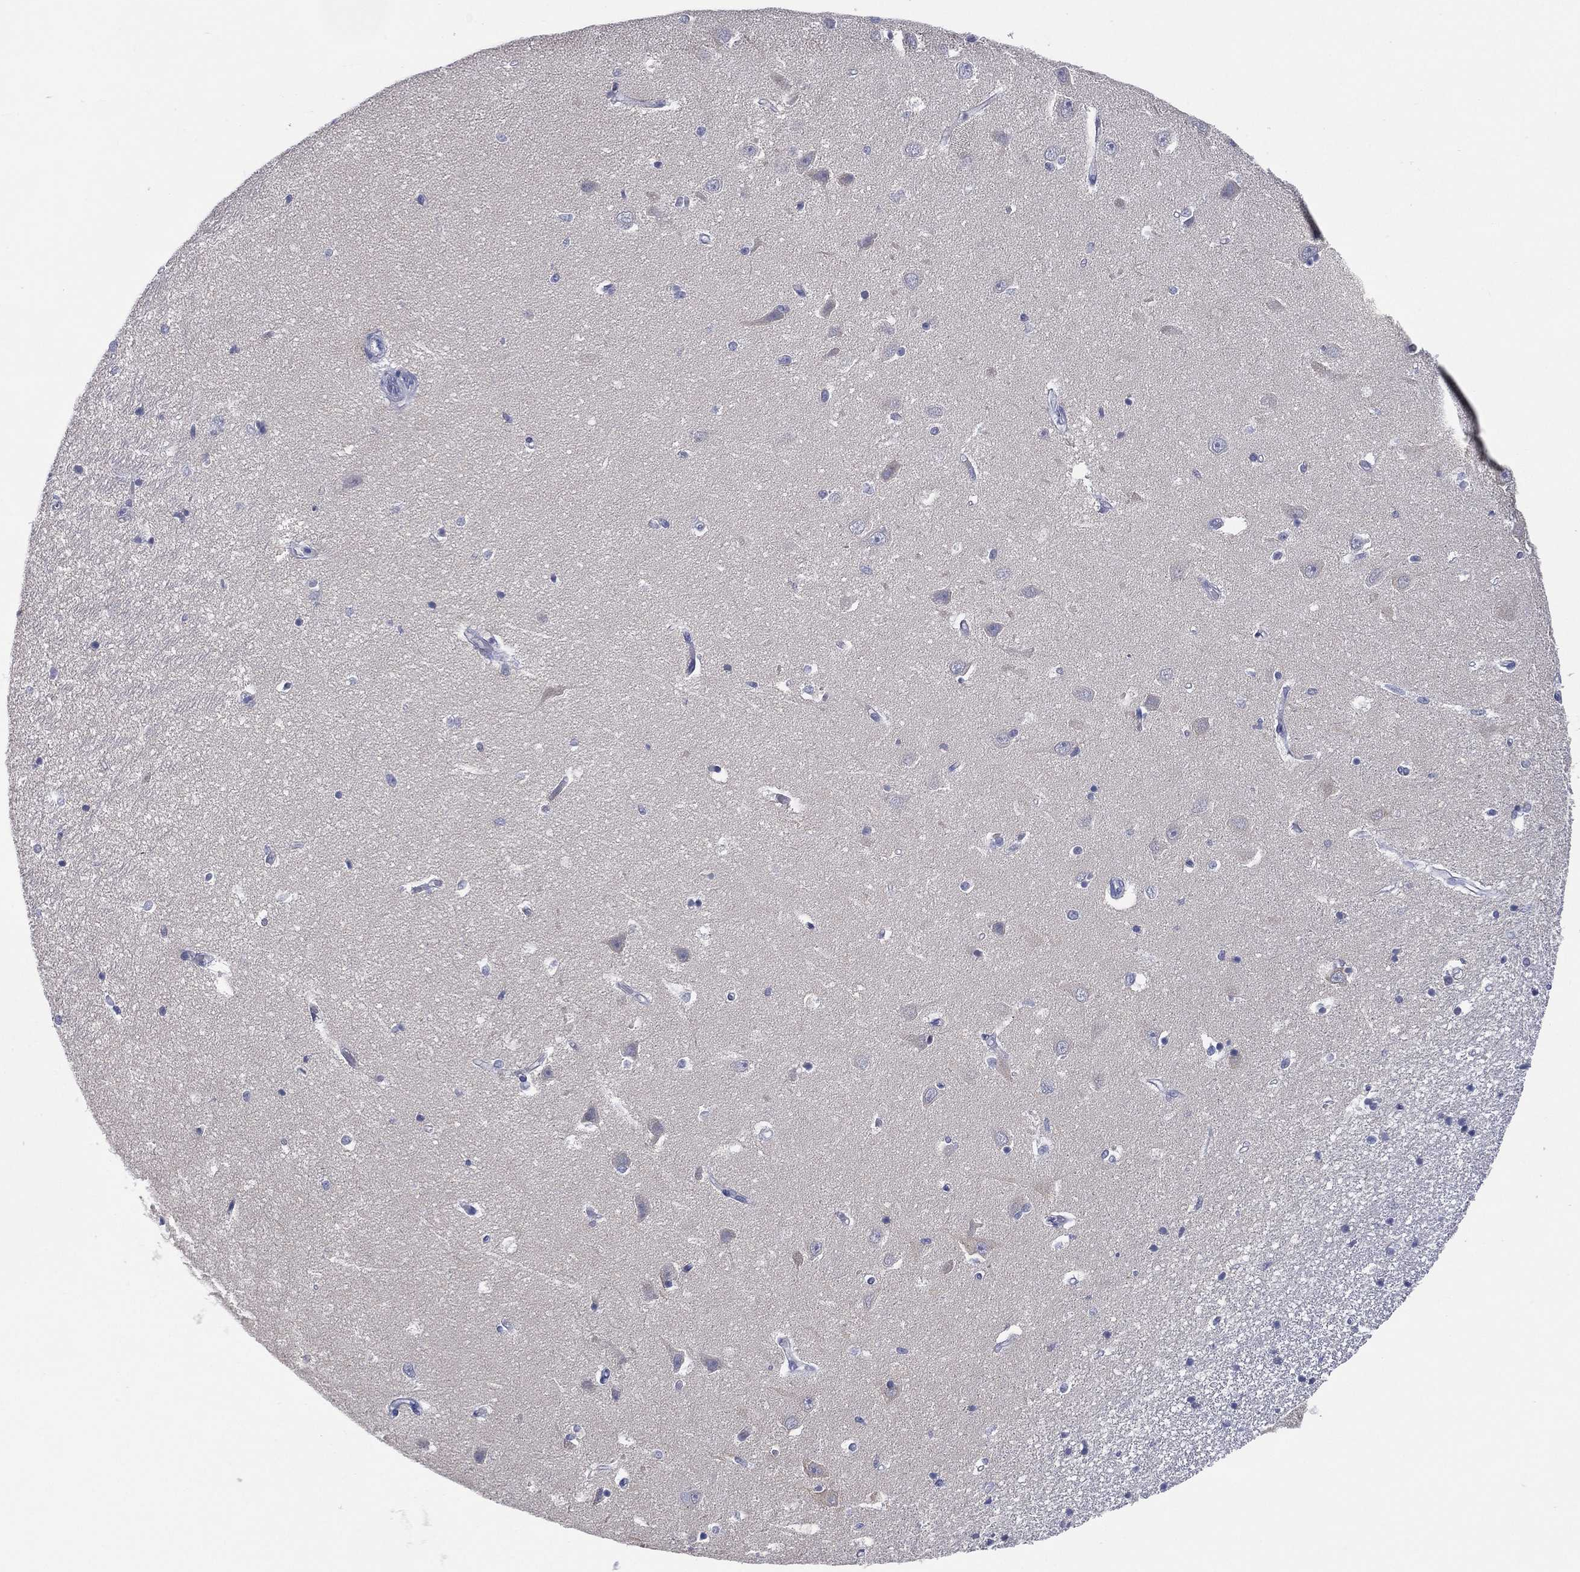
{"staining": {"intensity": "negative", "quantity": "none", "location": "none"}, "tissue": "hippocampus", "cell_type": "Glial cells", "image_type": "normal", "snomed": [{"axis": "morphology", "description": "Normal tissue, NOS"}, {"axis": "topography", "description": "Hippocampus"}], "caption": "Immunohistochemistry (IHC) photomicrograph of unremarkable hippocampus: hippocampus stained with DAB reveals no significant protein positivity in glial cells. (Stains: DAB IHC with hematoxylin counter stain, Microscopy: brightfield microscopy at high magnification).", "gene": "C5orf46", "patient": {"sex": "female", "age": 64}}